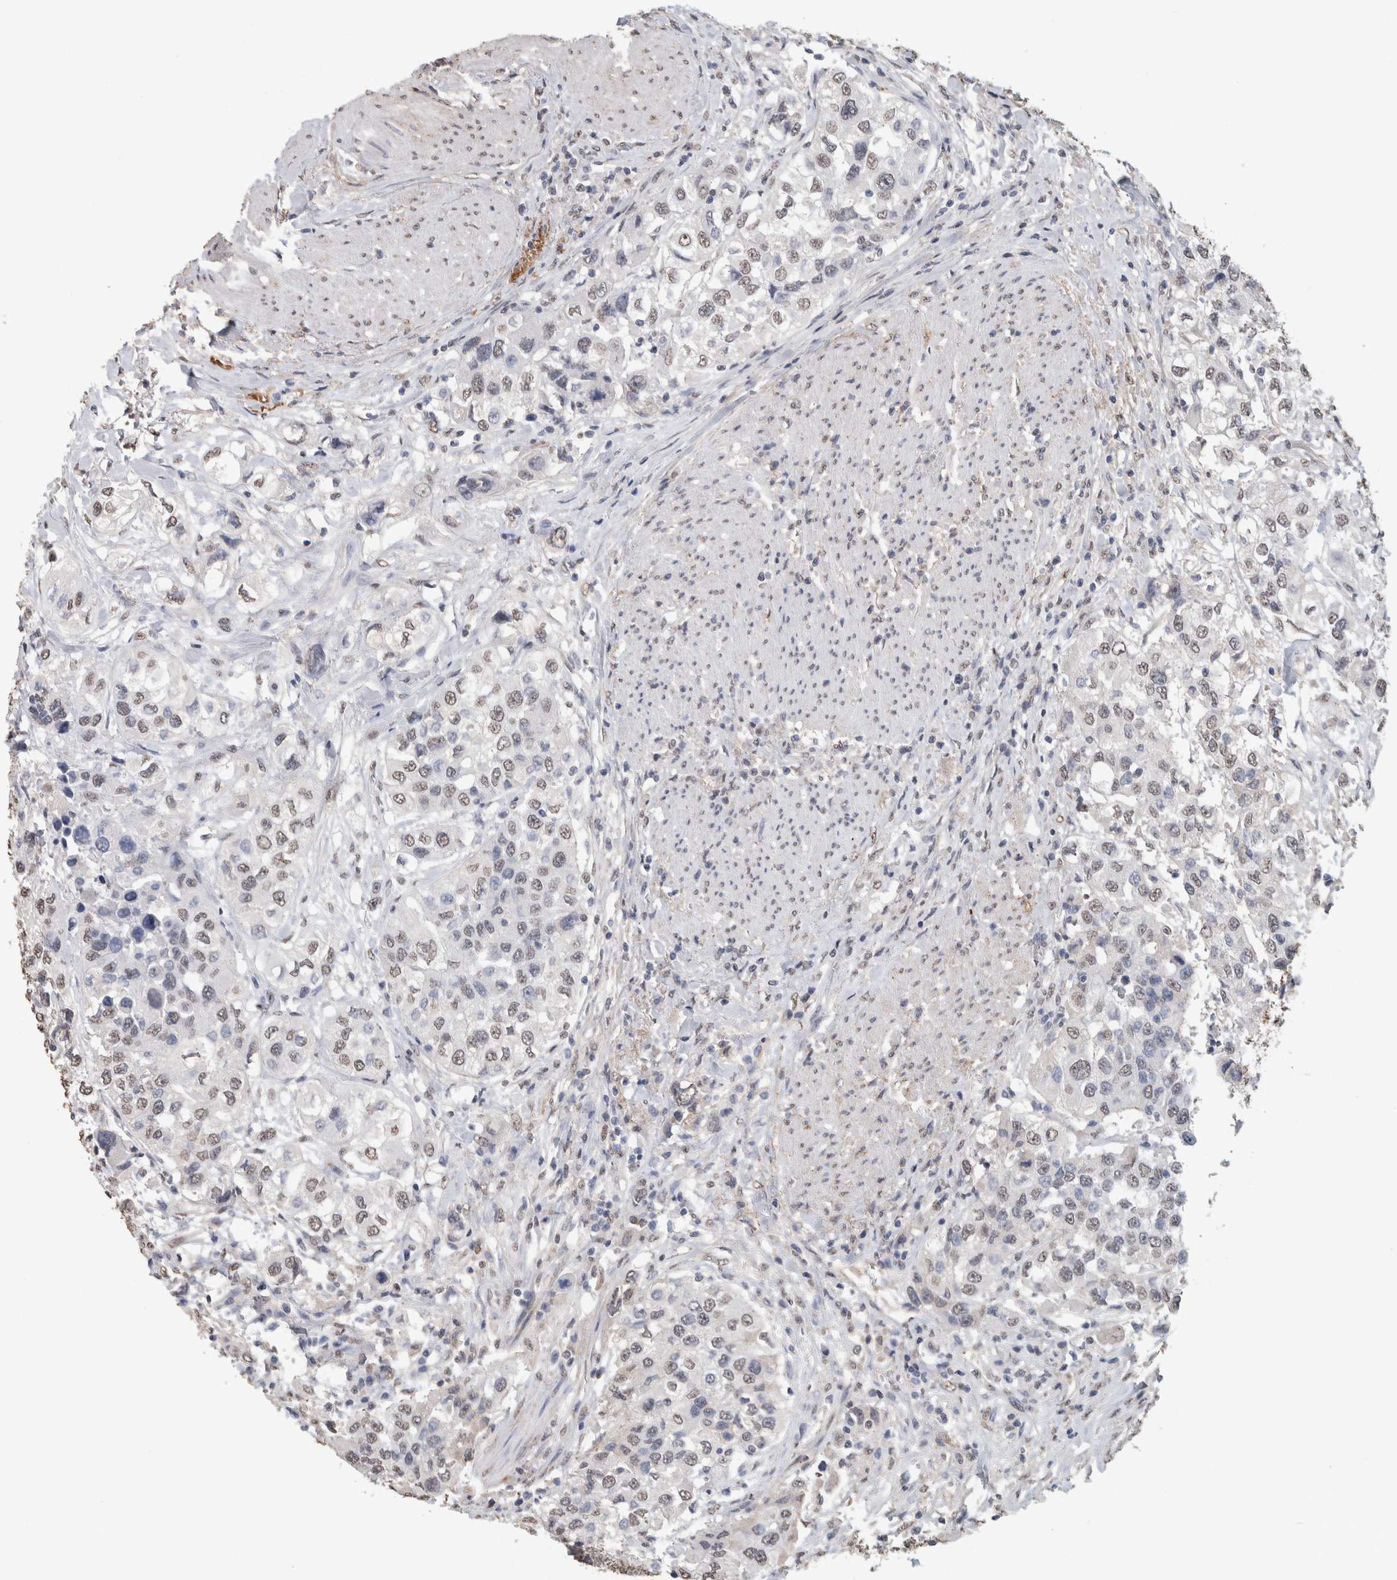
{"staining": {"intensity": "weak", "quantity": "25%-75%", "location": "nuclear"}, "tissue": "urothelial cancer", "cell_type": "Tumor cells", "image_type": "cancer", "snomed": [{"axis": "morphology", "description": "Urothelial carcinoma, High grade"}, {"axis": "topography", "description": "Urinary bladder"}], "caption": "IHC histopathology image of human urothelial cancer stained for a protein (brown), which displays low levels of weak nuclear staining in about 25%-75% of tumor cells.", "gene": "LTBP1", "patient": {"sex": "female", "age": 80}}